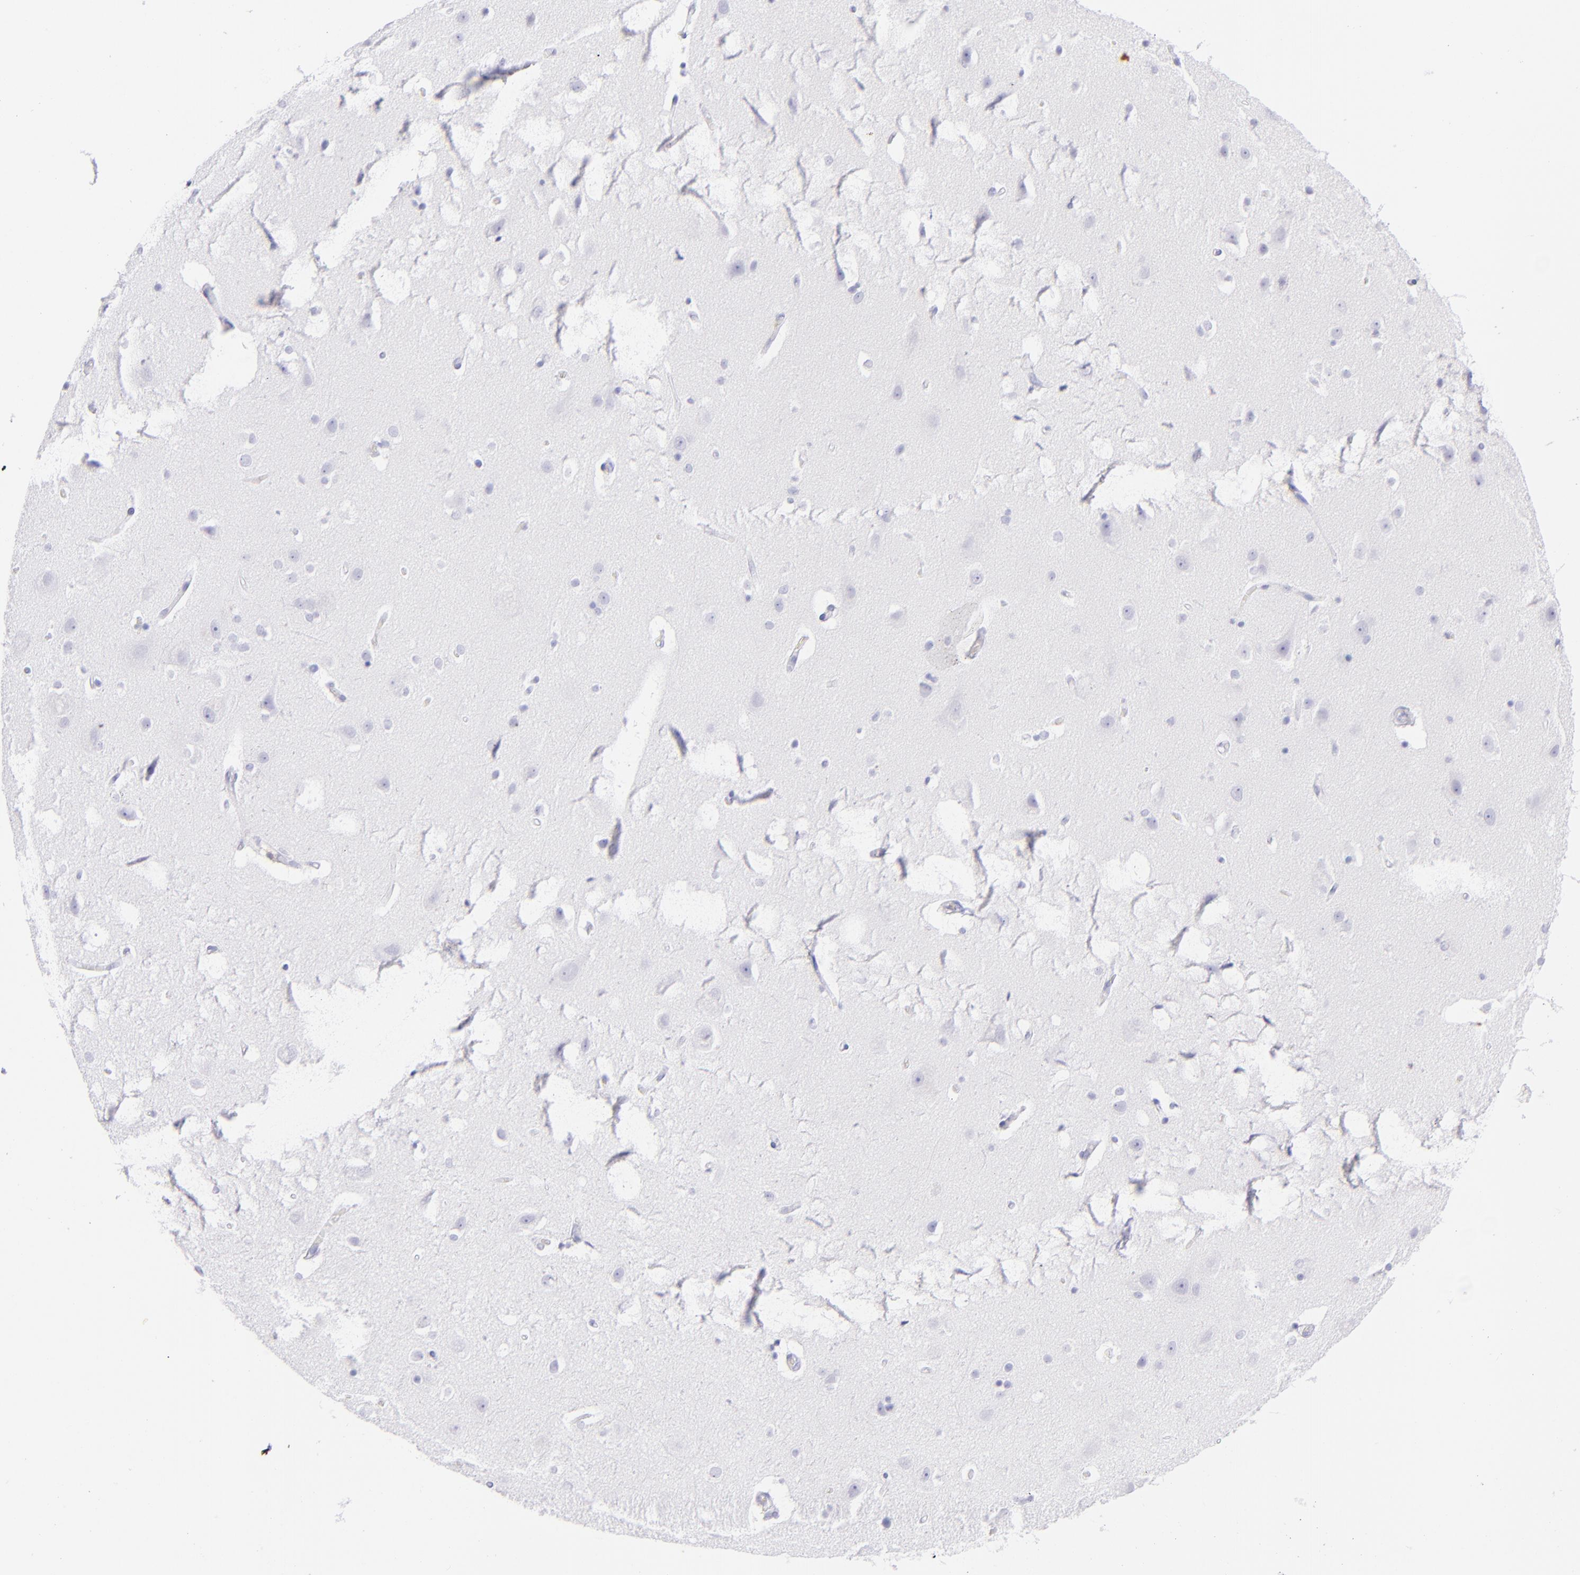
{"staining": {"intensity": "negative", "quantity": "none", "location": "none"}, "tissue": "caudate", "cell_type": "Glial cells", "image_type": "normal", "snomed": [{"axis": "morphology", "description": "Normal tissue, NOS"}, {"axis": "topography", "description": "Lateral ventricle wall"}], "caption": "A high-resolution micrograph shows immunohistochemistry (IHC) staining of benign caudate, which shows no significant expression in glial cells. Brightfield microscopy of immunohistochemistry (IHC) stained with DAB (brown) and hematoxylin (blue), captured at high magnification.", "gene": "CD69", "patient": {"sex": "female", "age": 54}}